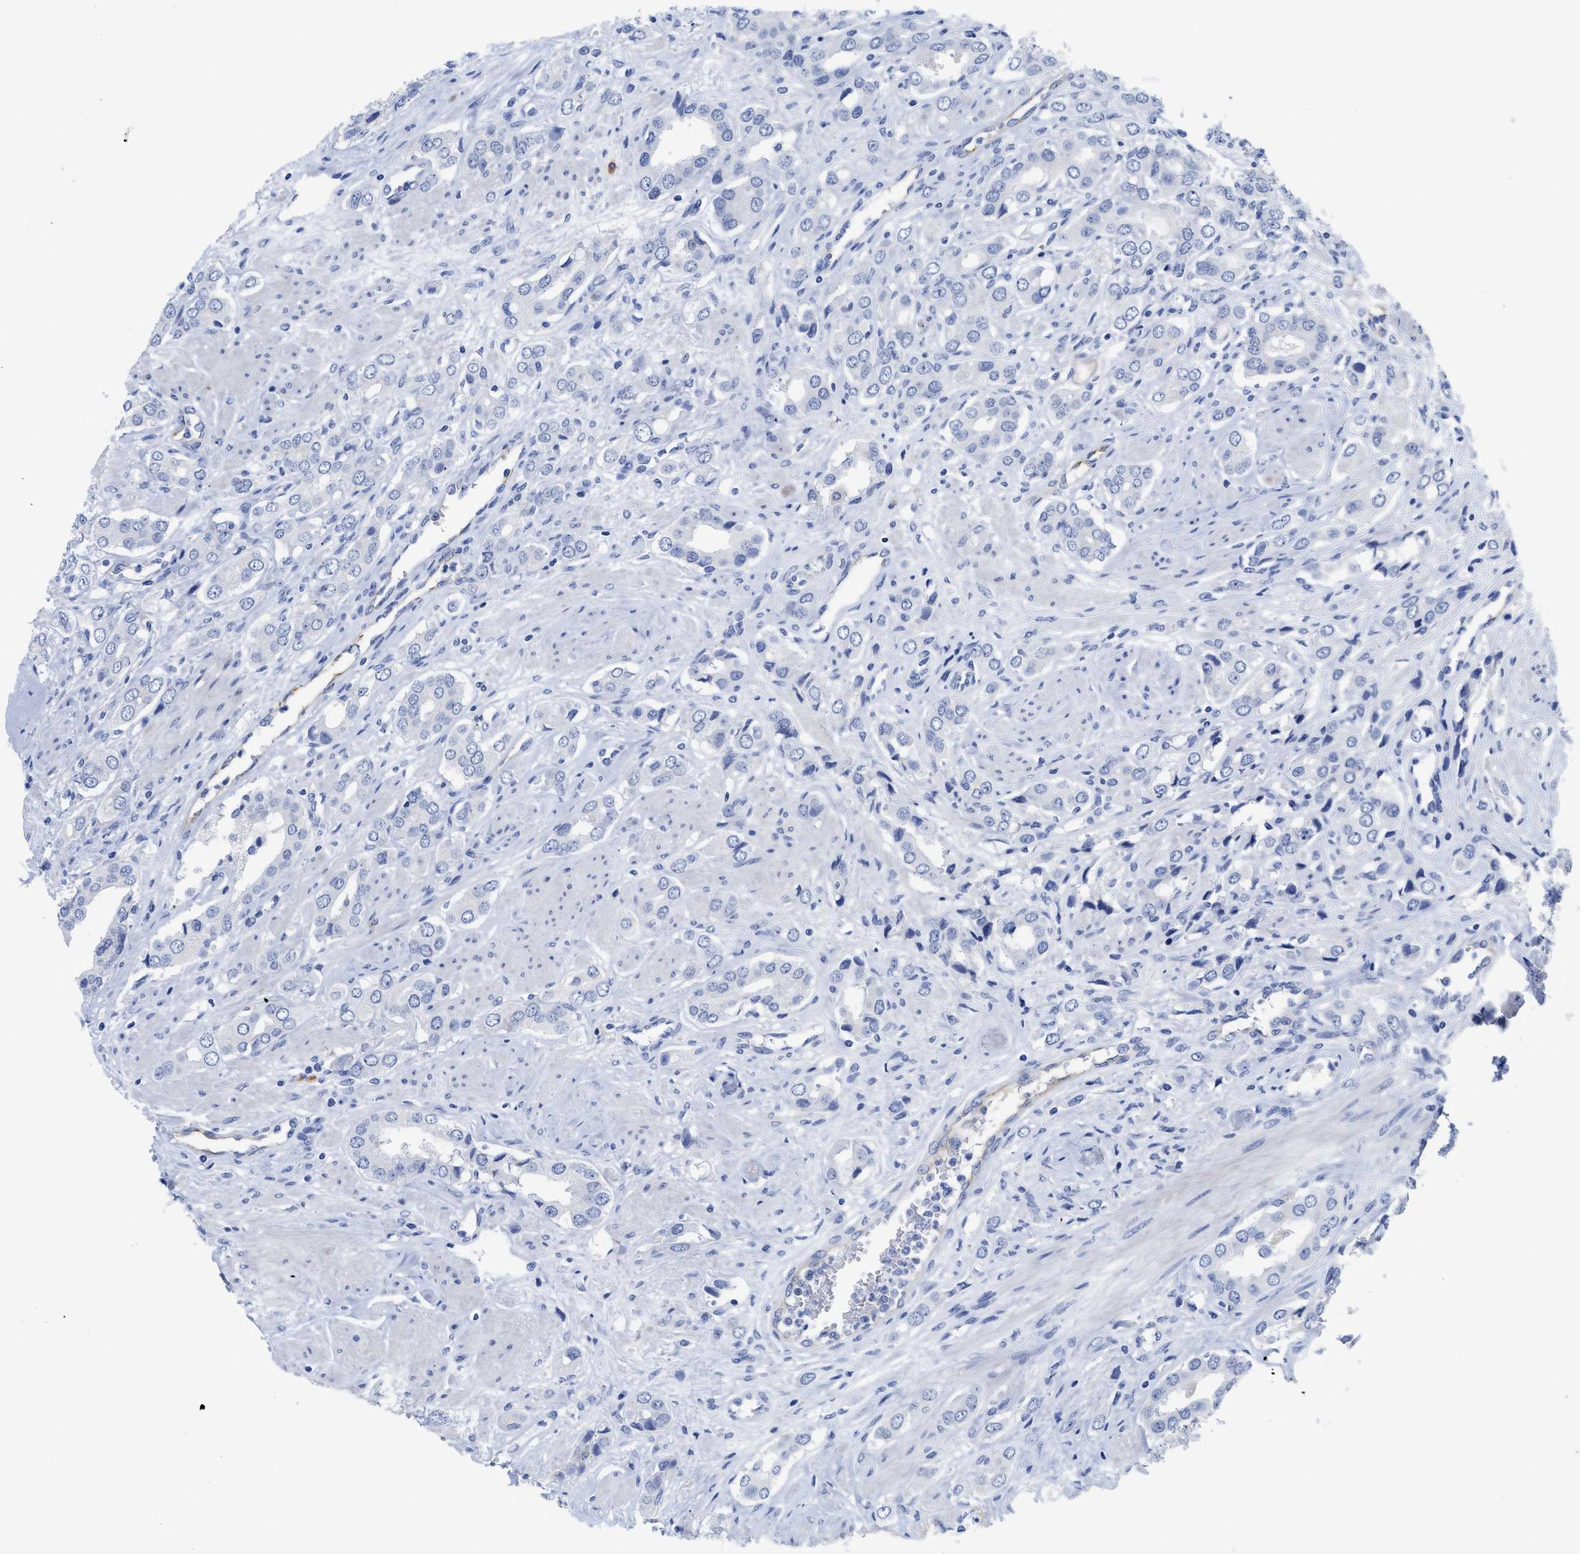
{"staining": {"intensity": "negative", "quantity": "none", "location": "none"}, "tissue": "prostate cancer", "cell_type": "Tumor cells", "image_type": "cancer", "snomed": [{"axis": "morphology", "description": "Adenocarcinoma, High grade"}, {"axis": "topography", "description": "Prostate"}], "caption": "Tumor cells show no significant protein expression in prostate cancer.", "gene": "ACKR1", "patient": {"sex": "male", "age": 52}}